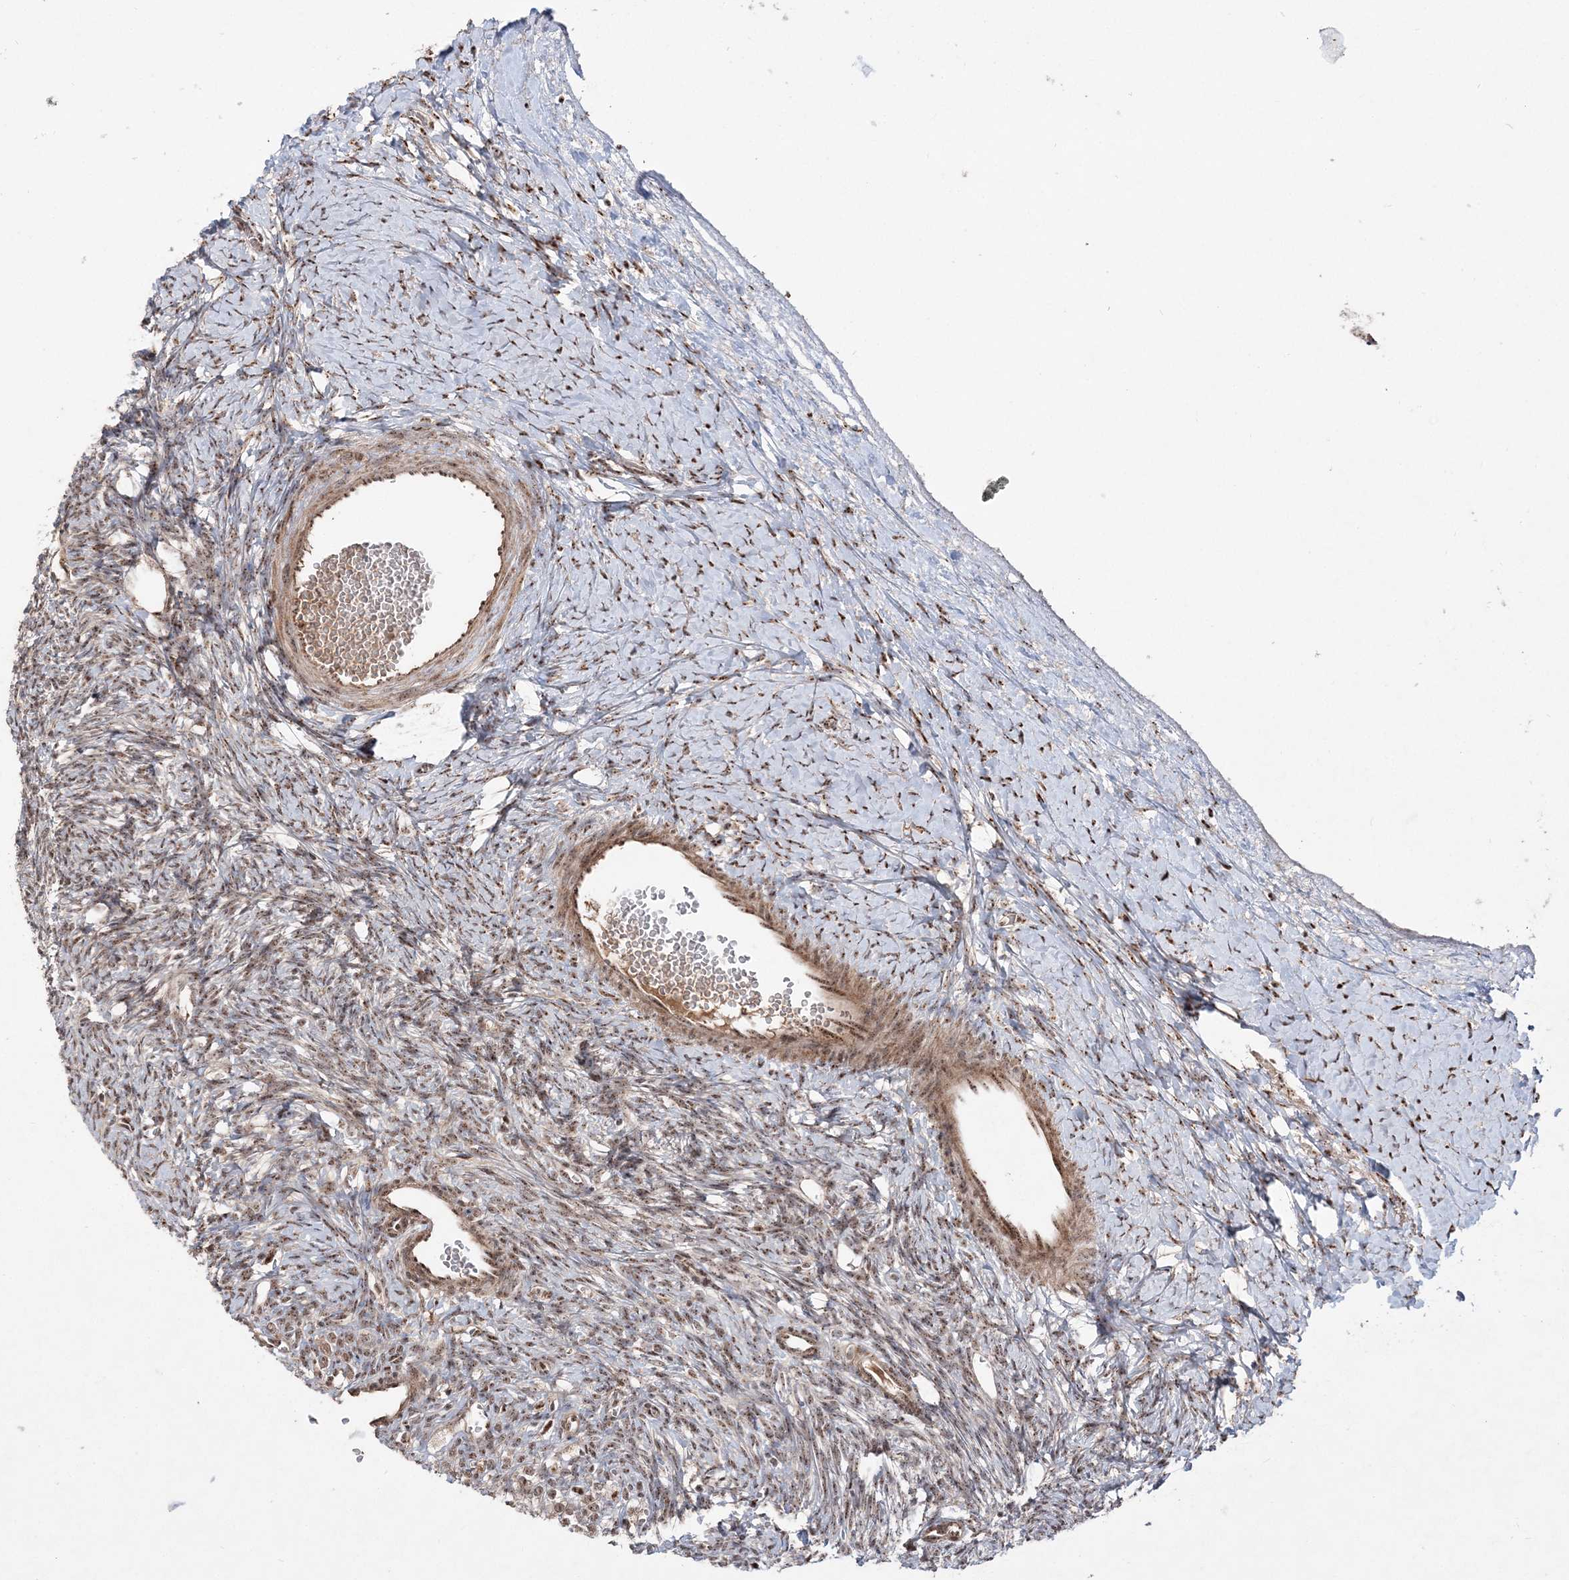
{"staining": {"intensity": "moderate", "quantity": ">75%", "location": "cytoplasmic/membranous,nuclear"}, "tissue": "ovary", "cell_type": "Ovarian stroma cells", "image_type": "normal", "snomed": [{"axis": "morphology", "description": "Normal tissue, NOS"}, {"axis": "morphology", "description": "Developmental malformation"}, {"axis": "topography", "description": "Ovary"}], "caption": "Immunohistochemical staining of unremarkable ovary reveals >75% levels of moderate cytoplasmic/membranous,nuclear protein expression in about >75% of ovarian stroma cells. (Stains: DAB (3,3'-diaminobenzidine) in brown, nuclei in blue, Microscopy: brightfield microscopy at high magnification).", "gene": "RBM17", "patient": {"sex": "female", "age": 39}}